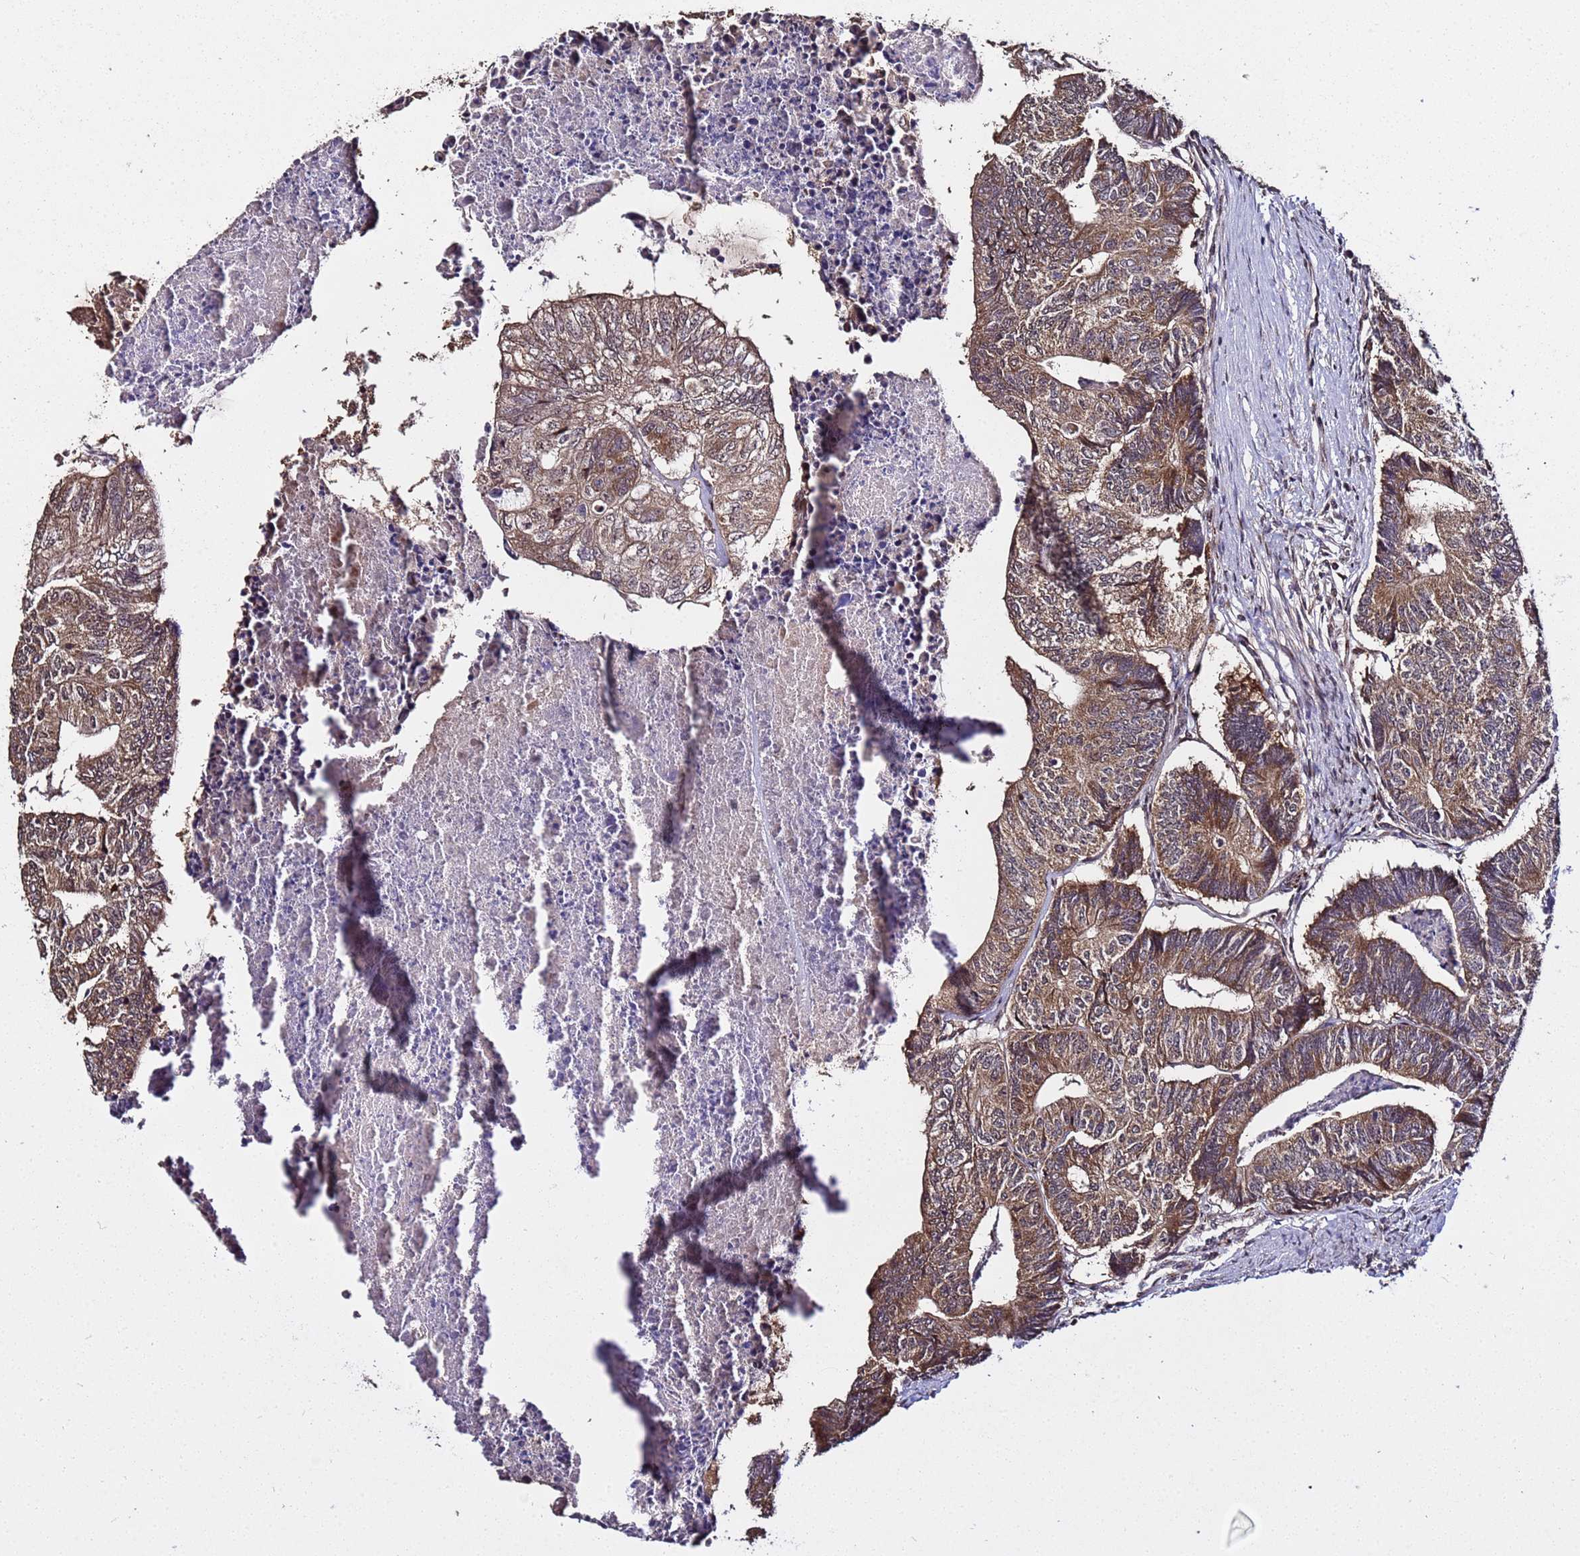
{"staining": {"intensity": "moderate", "quantity": ">75%", "location": "cytoplasmic/membranous"}, "tissue": "colorectal cancer", "cell_type": "Tumor cells", "image_type": "cancer", "snomed": [{"axis": "morphology", "description": "Adenocarcinoma, NOS"}, {"axis": "topography", "description": "Colon"}], "caption": "IHC micrograph of neoplastic tissue: colorectal cancer (adenocarcinoma) stained using immunohistochemistry displays medium levels of moderate protein expression localized specifically in the cytoplasmic/membranous of tumor cells, appearing as a cytoplasmic/membranous brown color.", "gene": "WNK4", "patient": {"sex": "female", "age": 67}}